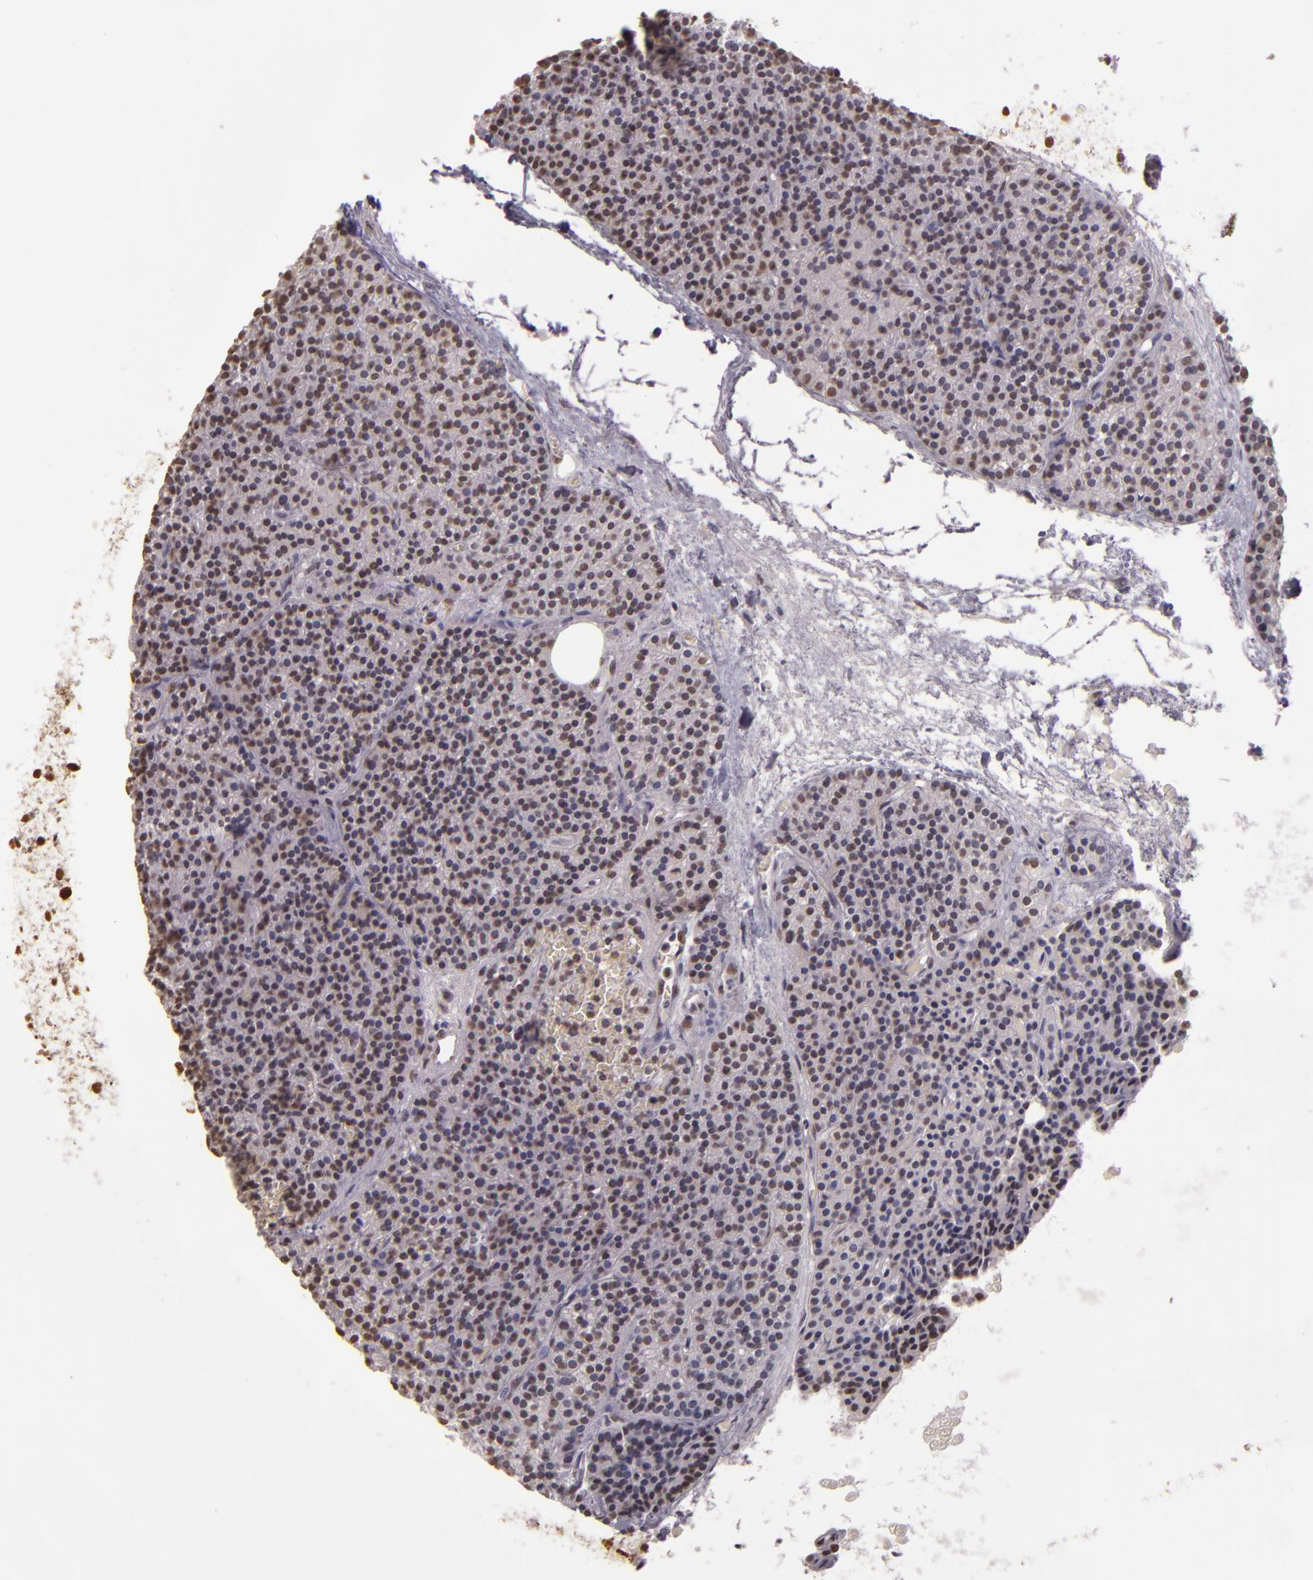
{"staining": {"intensity": "weak", "quantity": ">75%", "location": "nuclear"}, "tissue": "parathyroid gland", "cell_type": "Glandular cells", "image_type": "normal", "snomed": [{"axis": "morphology", "description": "Normal tissue, NOS"}, {"axis": "topography", "description": "Parathyroid gland"}], "caption": "Immunohistochemistry (IHC) of normal human parathyroid gland displays low levels of weak nuclear staining in approximately >75% of glandular cells. (DAB (3,3'-diaminobenzidine) IHC, brown staining for protein, blue staining for nuclei).", "gene": "PAPOLA", "patient": {"sex": "male", "age": 57}}